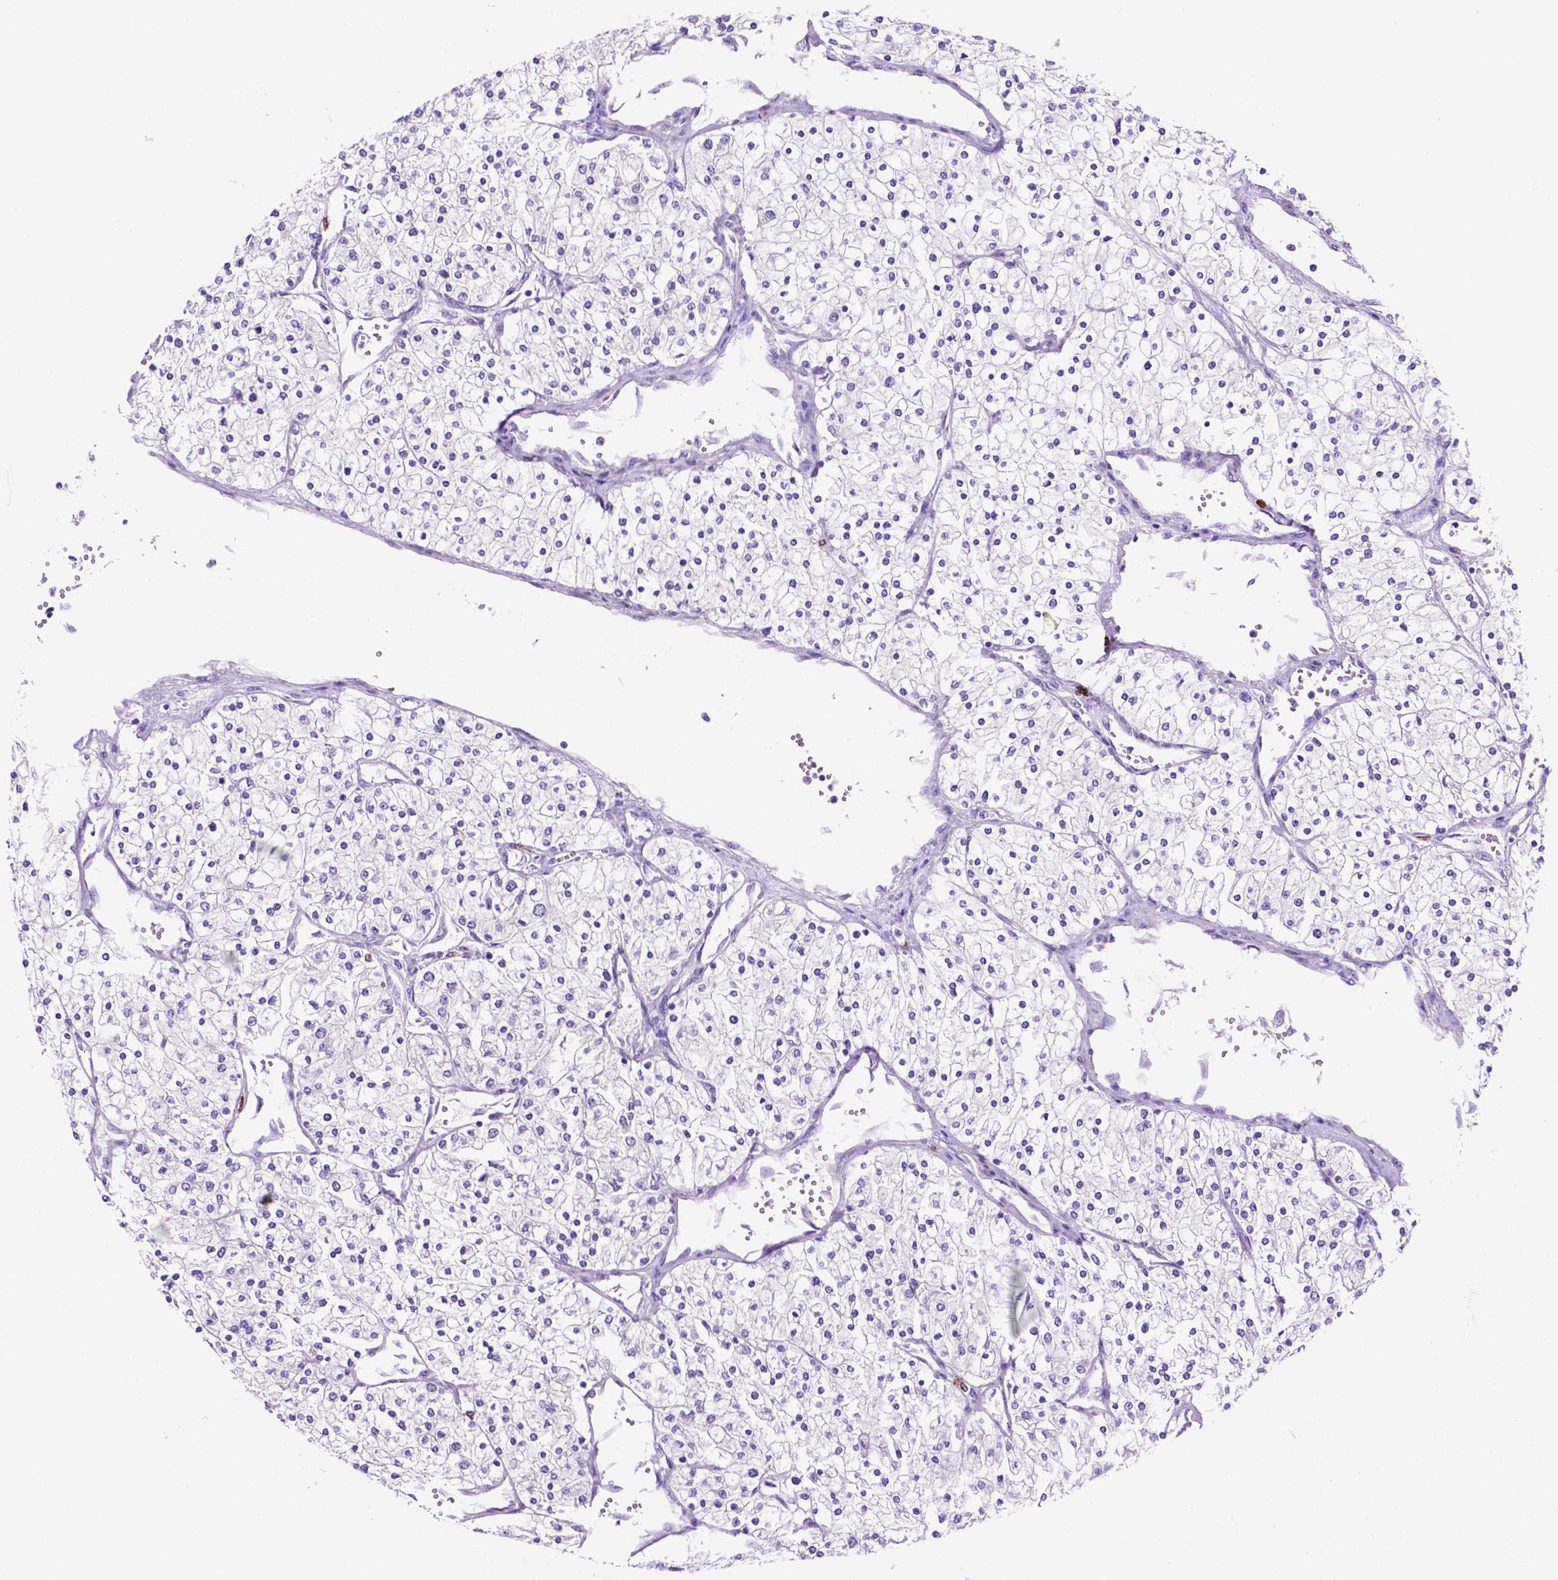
{"staining": {"intensity": "negative", "quantity": "none", "location": "none"}, "tissue": "renal cancer", "cell_type": "Tumor cells", "image_type": "cancer", "snomed": [{"axis": "morphology", "description": "Adenocarcinoma, NOS"}, {"axis": "topography", "description": "Kidney"}], "caption": "Immunohistochemical staining of renal cancer exhibits no significant staining in tumor cells. (Stains: DAB immunohistochemistry with hematoxylin counter stain, Microscopy: brightfield microscopy at high magnification).", "gene": "FOXB2", "patient": {"sex": "male", "age": 80}}